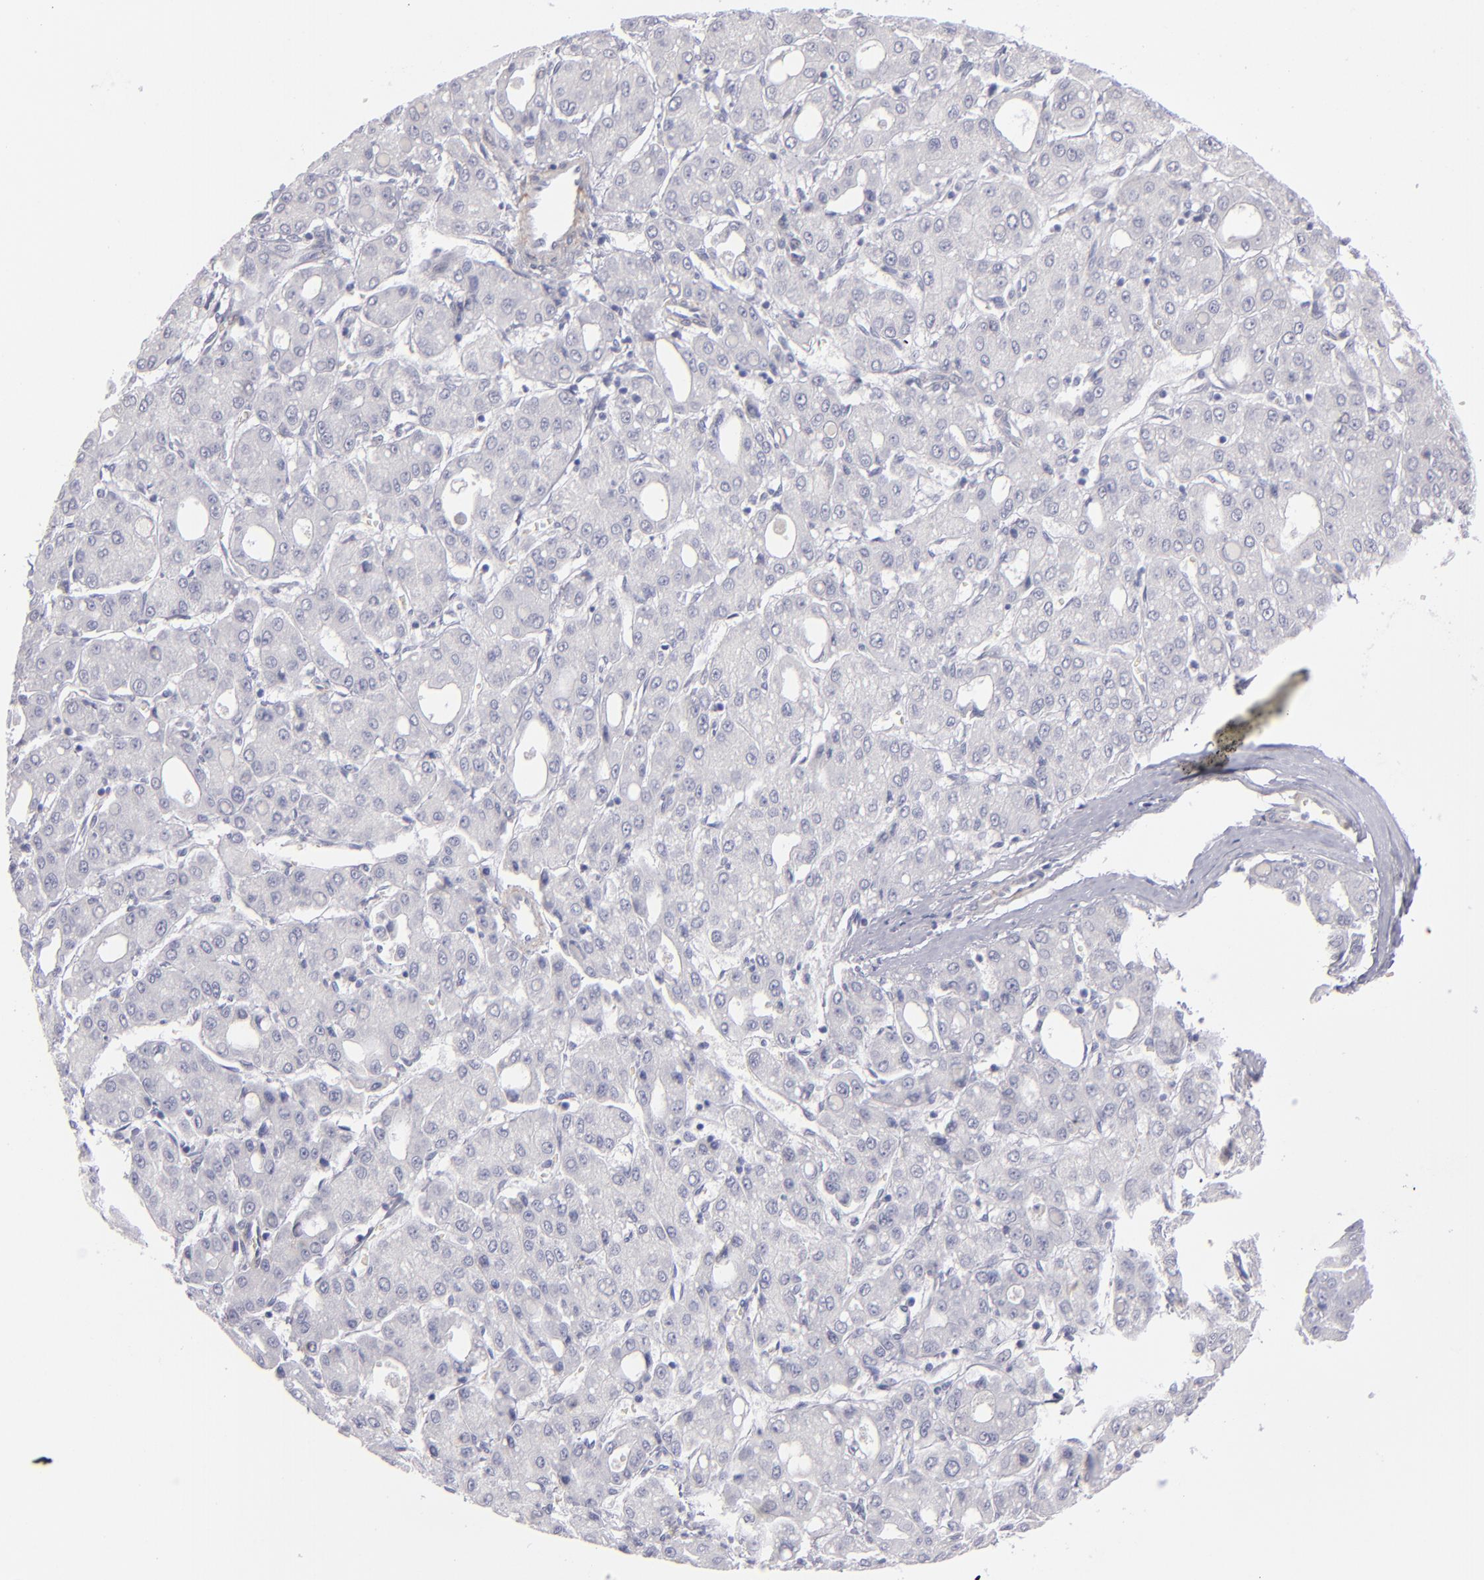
{"staining": {"intensity": "negative", "quantity": "none", "location": "none"}, "tissue": "liver cancer", "cell_type": "Tumor cells", "image_type": "cancer", "snomed": [{"axis": "morphology", "description": "Carcinoma, Hepatocellular, NOS"}, {"axis": "topography", "description": "Liver"}], "caption": "This photomicrograph is of liver cancer stained with immunohistochemistry (IHC) to label a protein in brown with the nuclei are counter-stained blue. There is no expression in tumor cells.", "gene": "MYH11", "patient": {"sex": "male", "age": 69}}